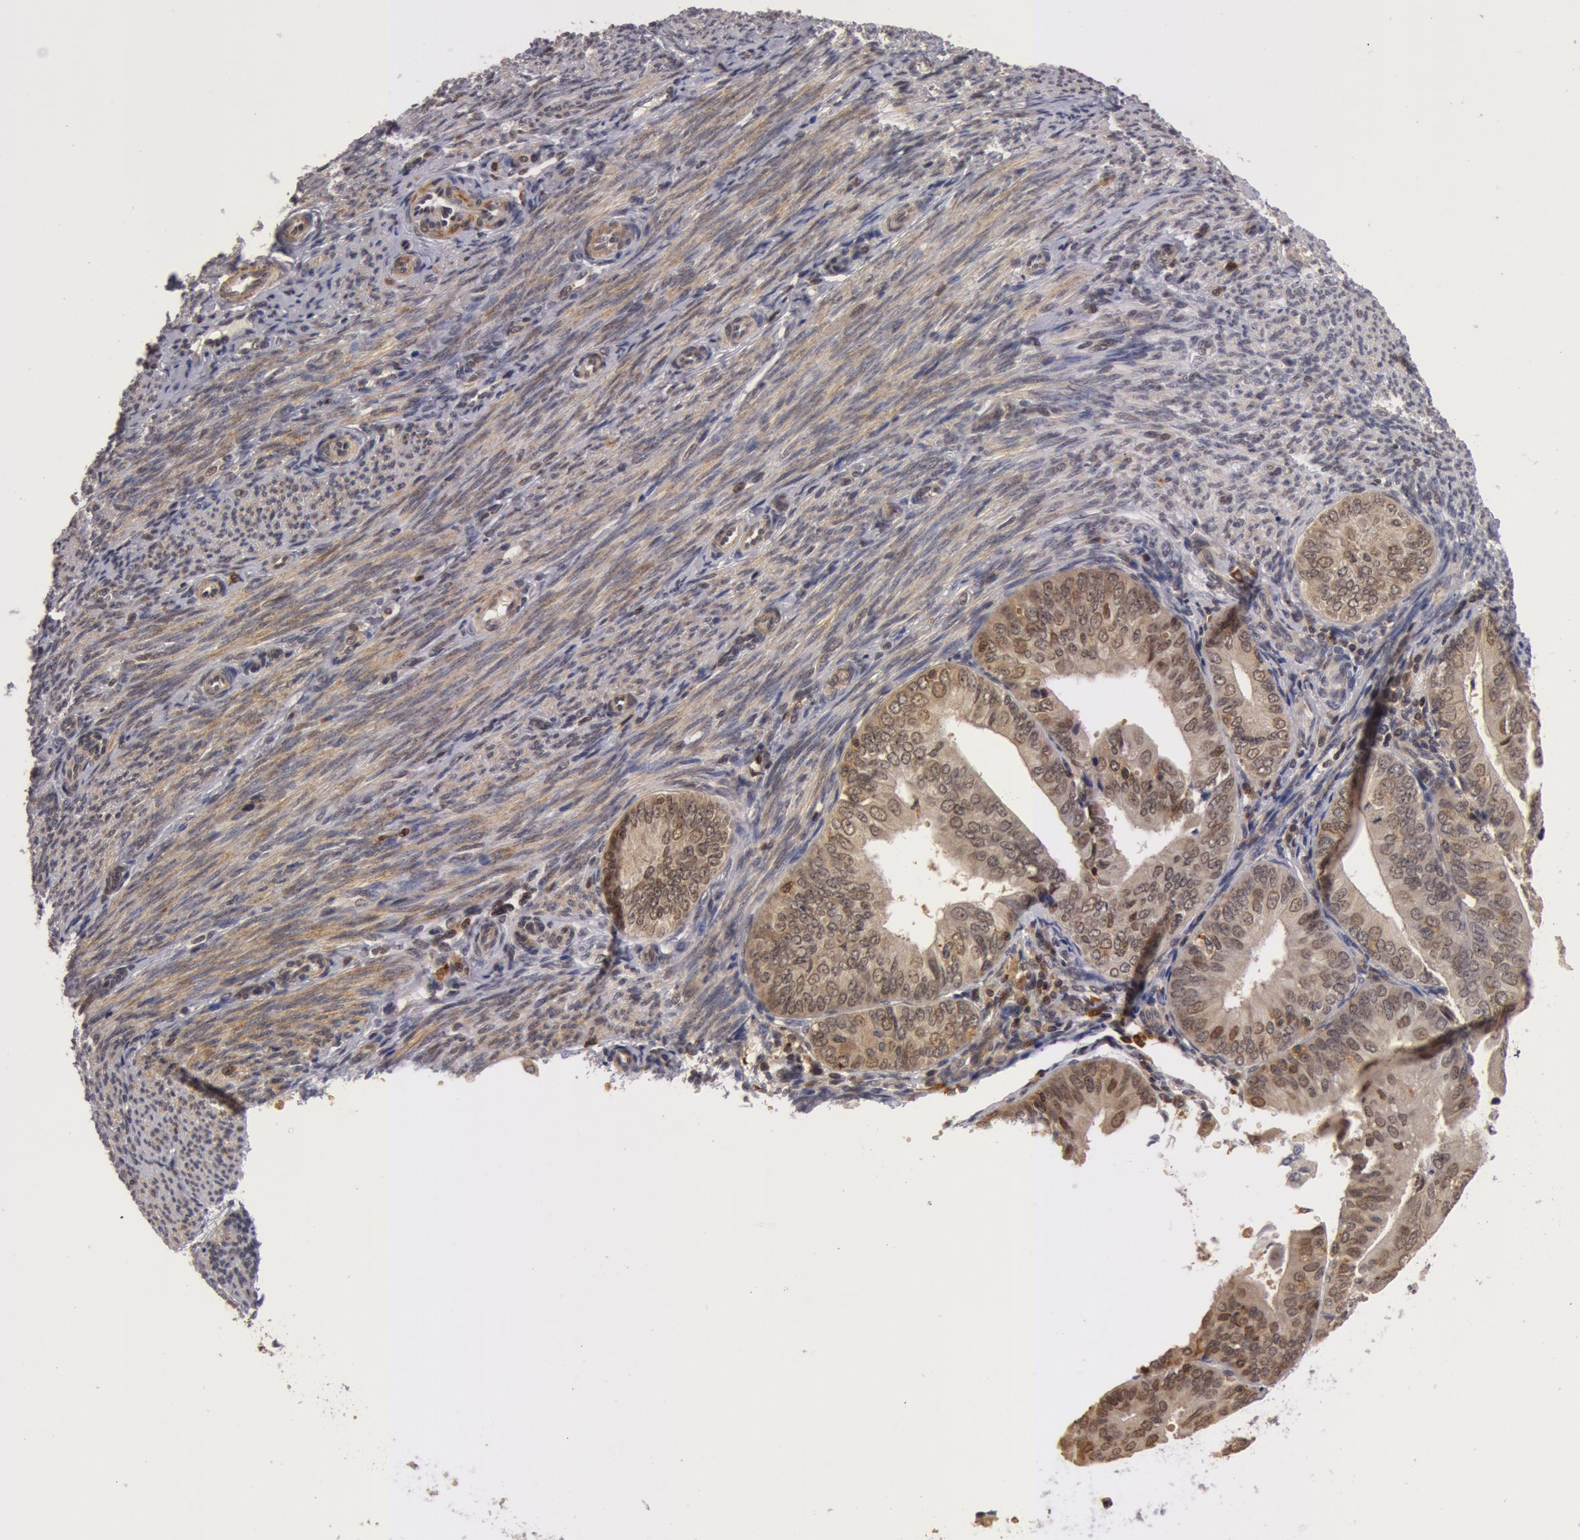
{"staining": {"intensity": "weak", "quantity": "25%-75%", "location": "nuclear"}, "tissue": "endometrial cancer", "cell_type": "Tumor cells", "image_type": "cancer", "snomed": [{"axis": "morphology", "description": "Adenocarcinoma, NOS"}, {"axis": "topography", "description": "Endometrium"}], "caption": "Brown immunohistochemical staining in endometrial cancer shows weak nuclear staining in about 25%-75% of tumor cells.", "gene": "ZNF350", "patient": {"sex": "female", "age": 79}}